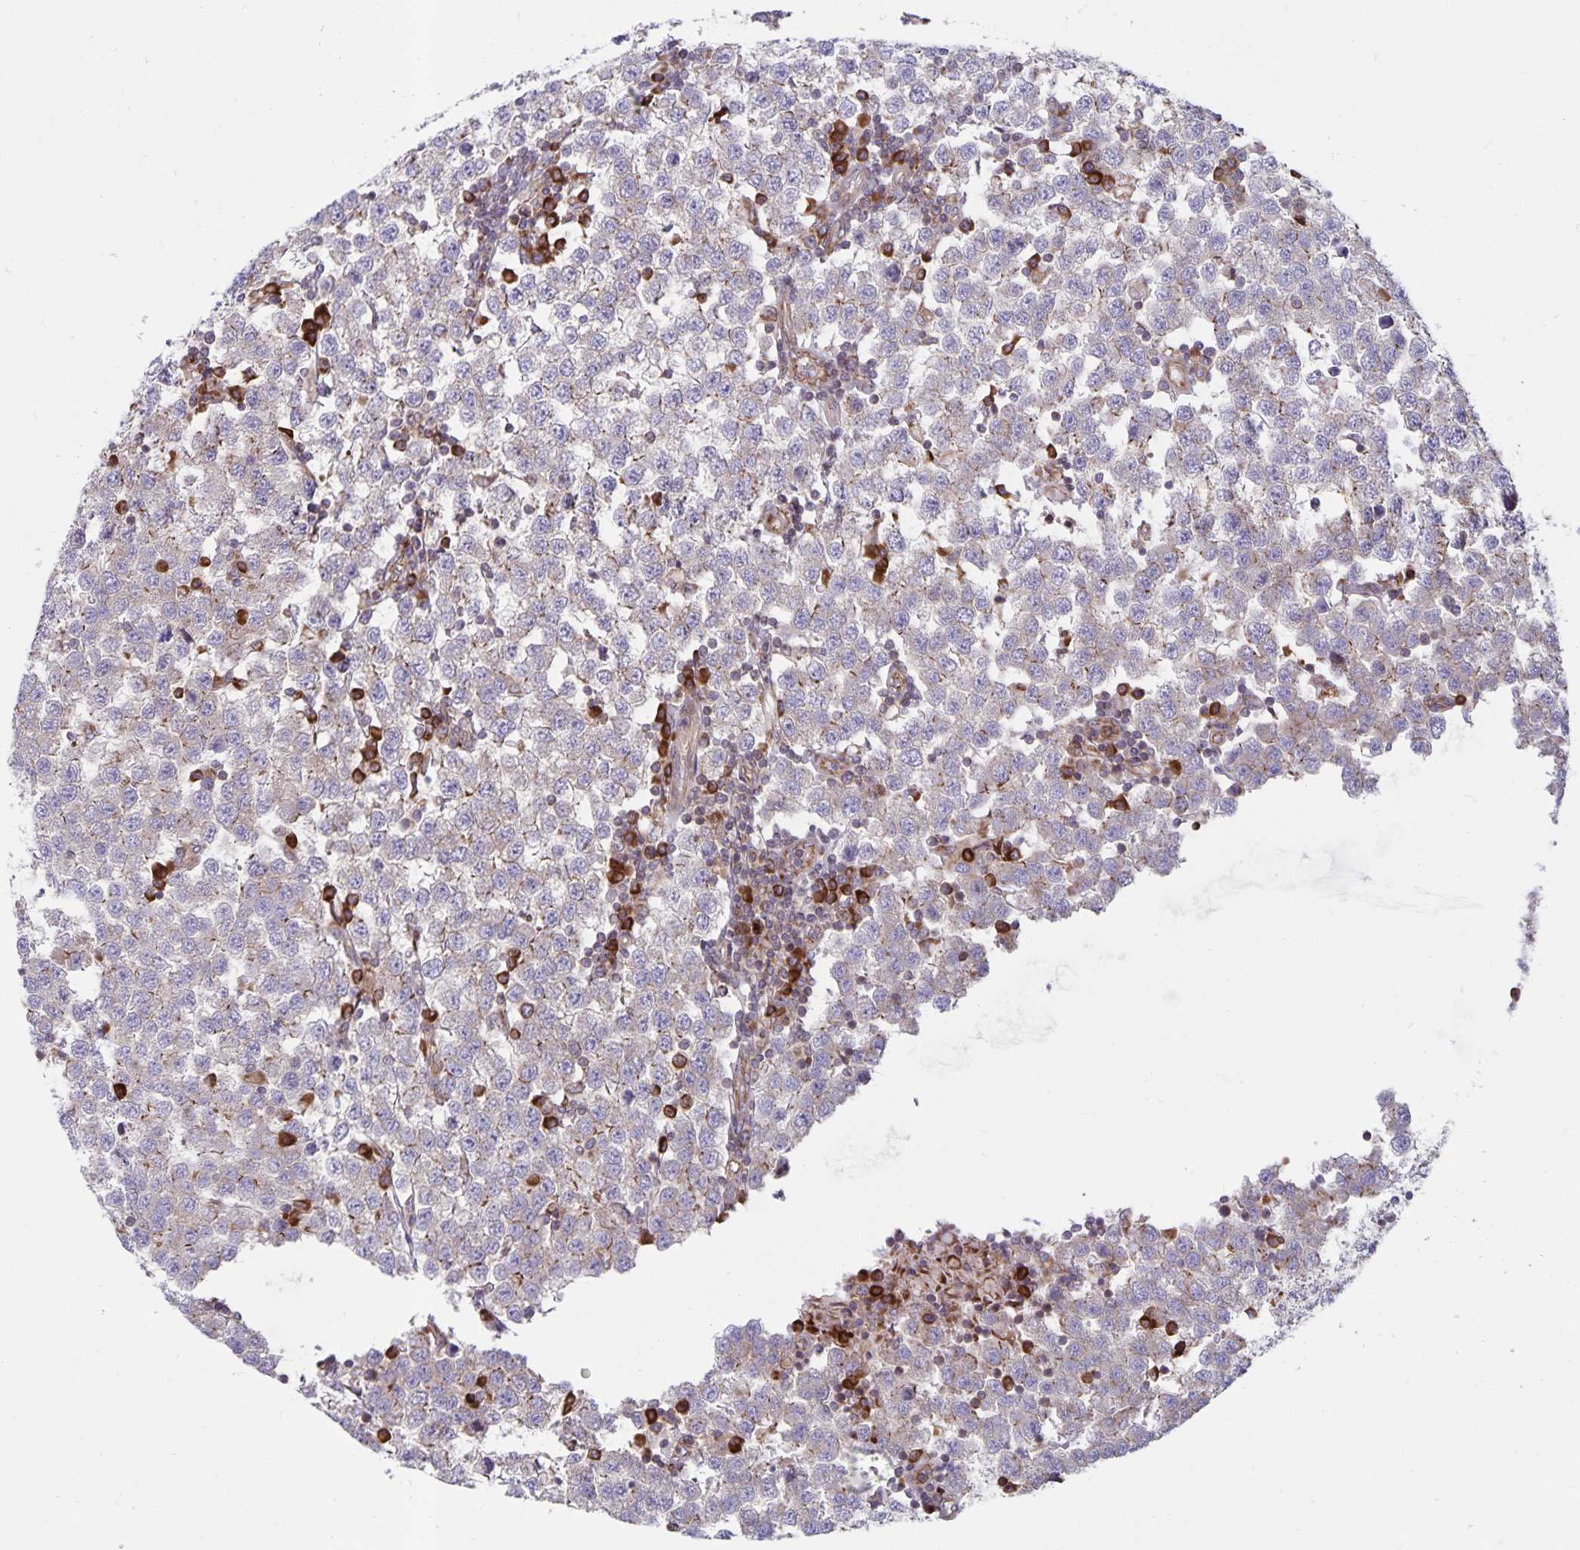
{"staining": {"intensity": "negative", "quantity": "none", "location": "none"}, "tissue": "testis cancer", "cell_type": "Tumor cells", "image_type": "cancer", "snomed": [{"axis": "morphology", "description": "Seminoma, NOS"}, {"axis": "topography", "description": "Testis"}], "caption": "Immunohistochemistry histopathology image of neoplastic tissue: human testis seminoma stained with DAB shows no significant protein staining in tumor cells.", "gene": "SEC62", "patient": {"sex": "male", "age": 34}}